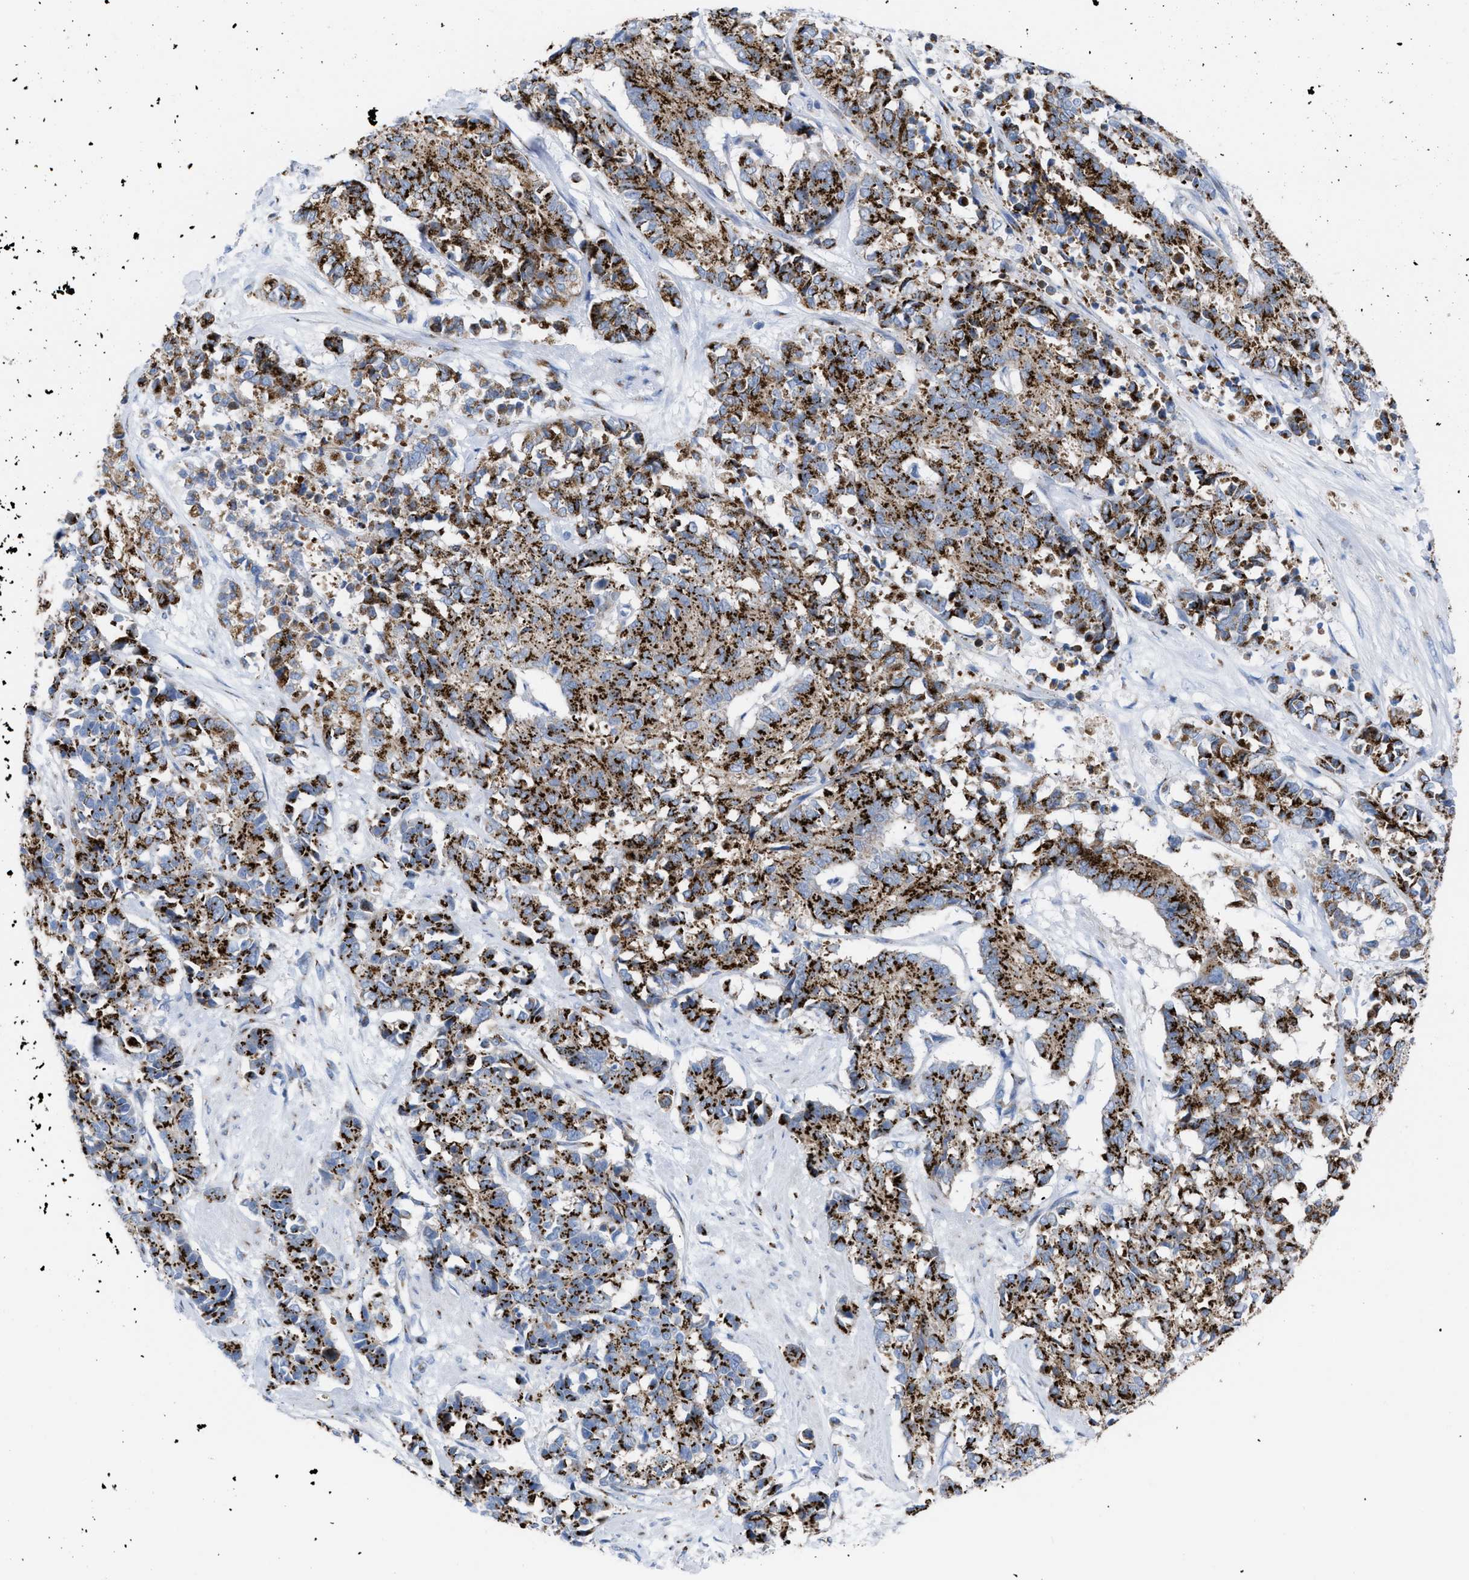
{"staining": {"intensity": "strong", "quantity": ">75%", "location": "cytoplasmic/membranous"}, "tissue": "cervical cancer", "cell_type": "Tumor cells", "image_type": "cancer", "snomed": [{"axis": "morphology", "description": "Squamous cell carcinoma, NOS"}, {"axis": "topography", "description": "Cervix"}], "caption": "IHC histopathology image of neoplastic tissue: human cervical squamous cell carcinoma stained using immunohistochemistry reveals high levels of strong protein expression localized specifically in the cytoplasmic/membranous of tumor cells, appearing as a cytoplasmic/membranous brown color.", "gene": "TMEM17", "patient": {"sex": "female", "age": 35}}